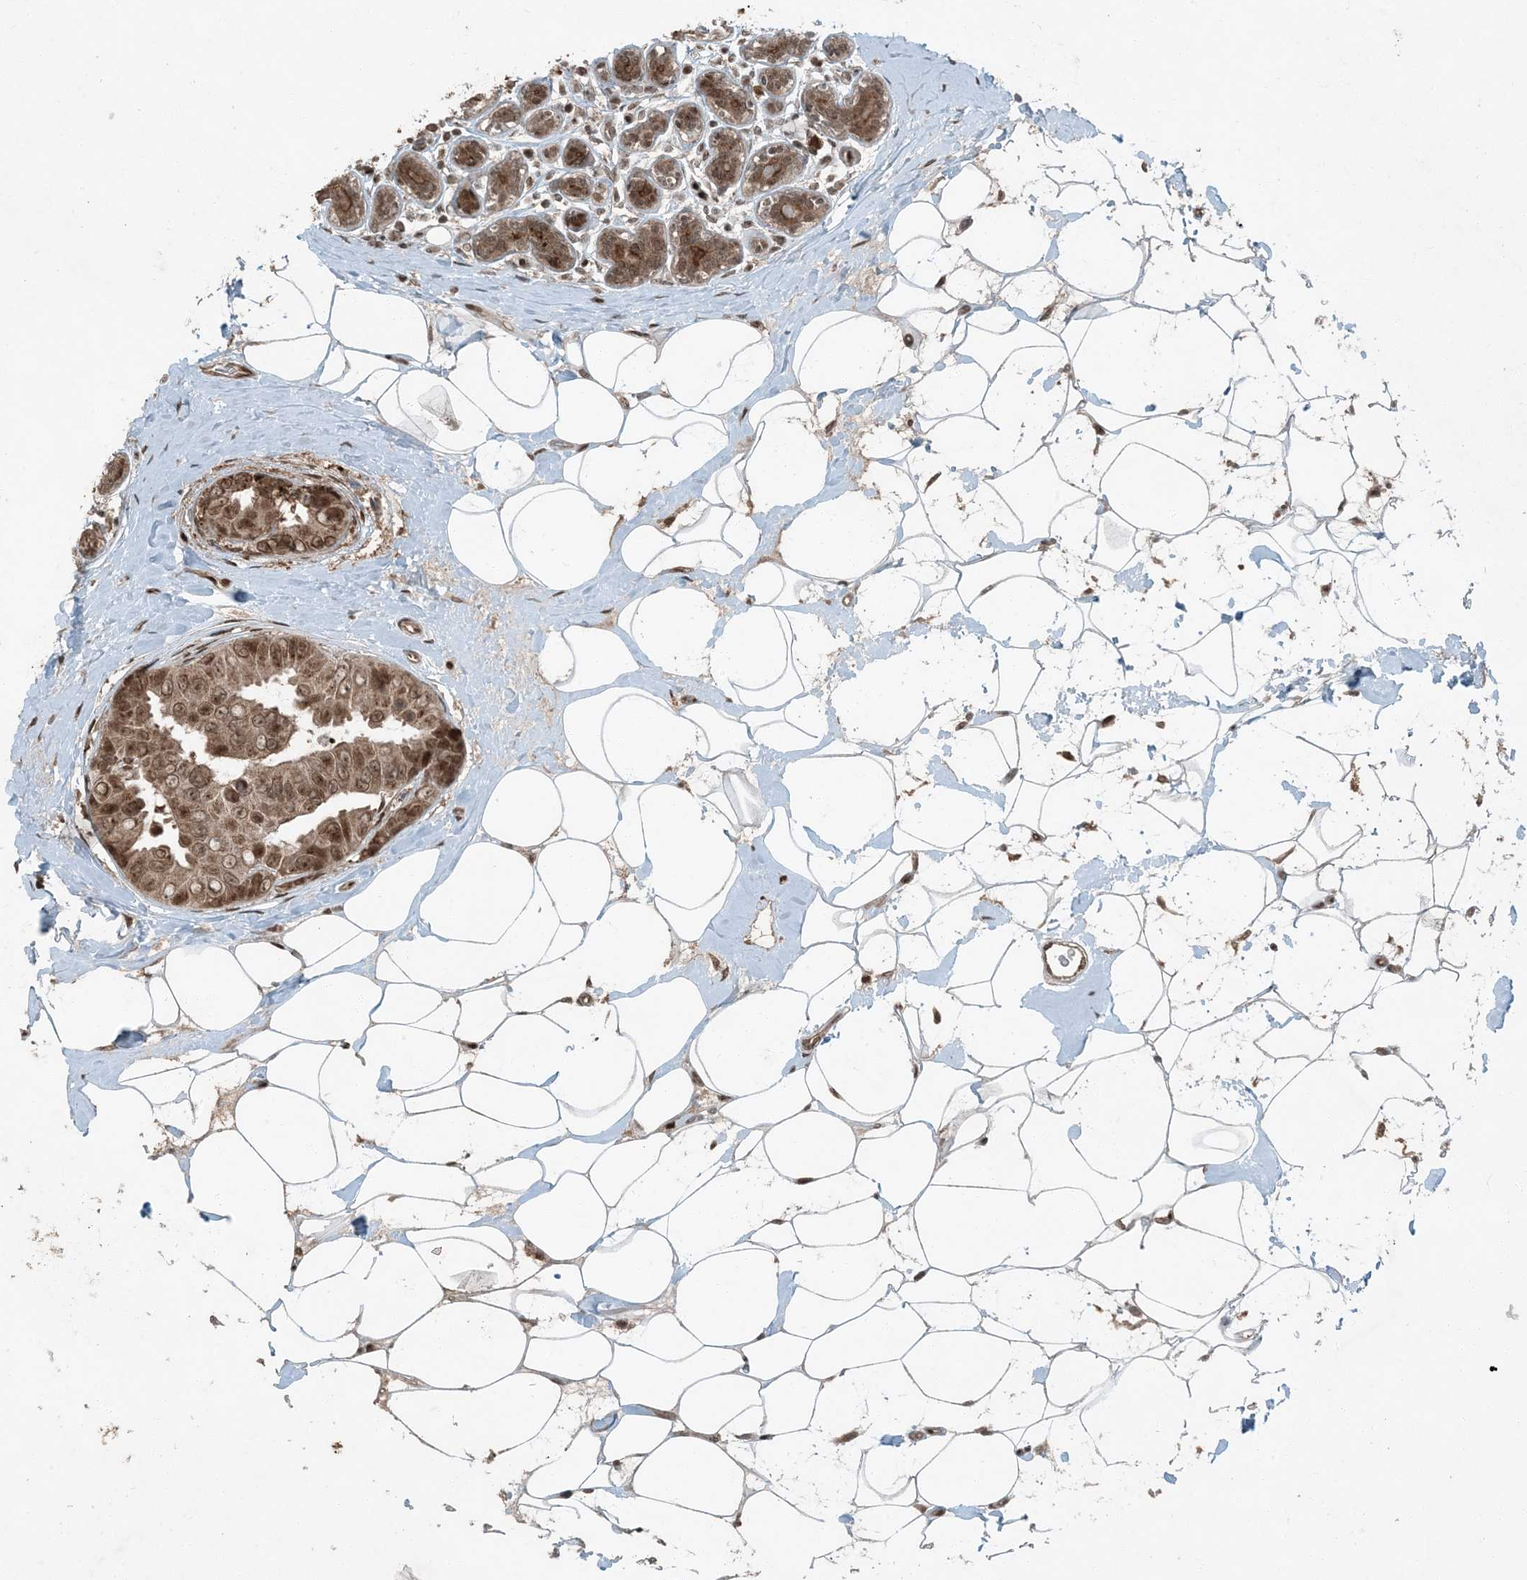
{"staining": {"intensity": "moderate", "quantity": ">75%", "location": "cytoplasmic/membranous,nuclear"}, "tissue": "breast cancer", "cell_type": "Tumor cells", "image_type": "cancer", "snomed": [{"axis": "morphology", "description": "Normal tissue, NOS"}, {"axis": "morphology", "description": "Duct carcinoma"}, {"axis": "topography", "description": "Breast"}], "caption": "A brown stain labels moderate cytoplasmic/membranous and nuclear staining of a protein in human breast cancer (intraductal carcinoma) tumor cells.", "gene": "TRAPPC12", "patient": {"sex": "female", "age": 39}}